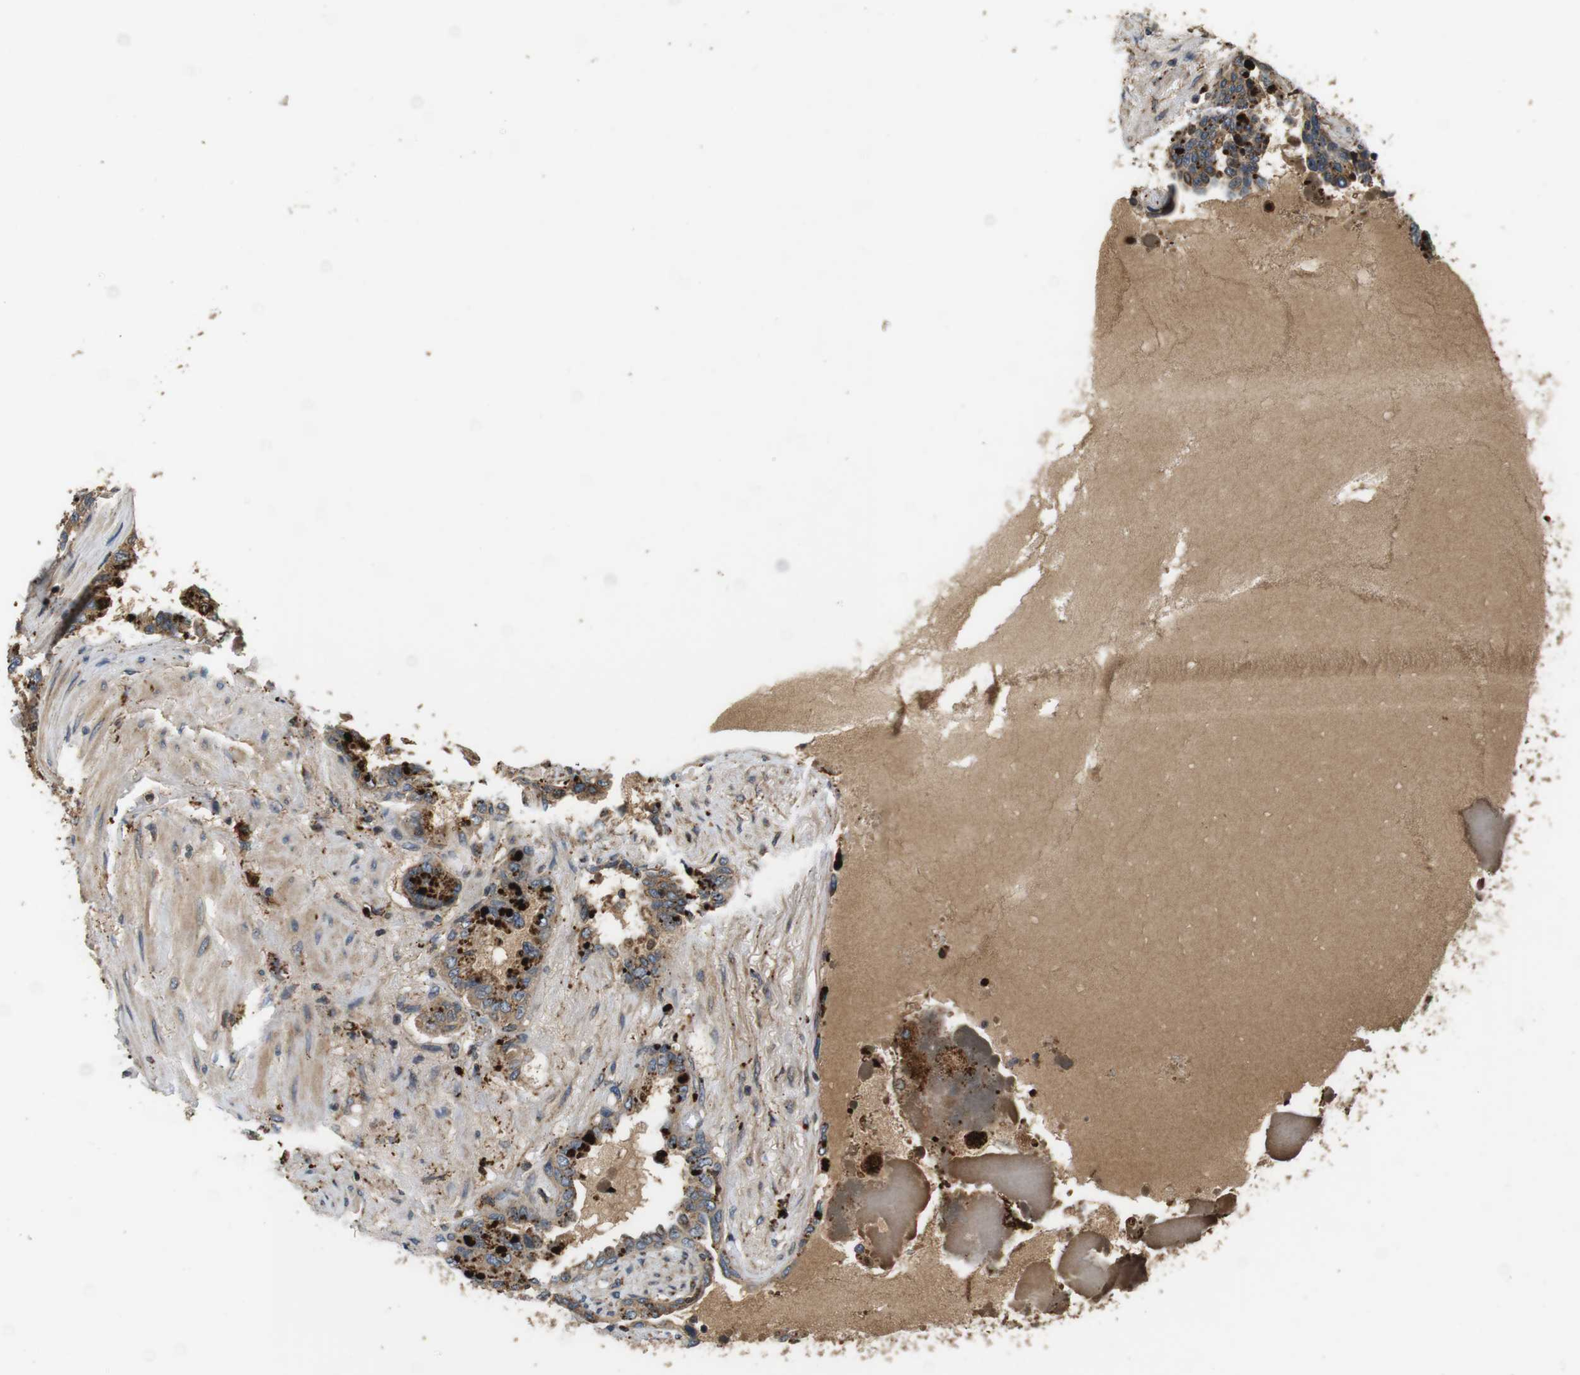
{"staining": {"intensity": "moderate", "quantity": ">75%", "location": "cytoplasmic/membranous"}, "tissue": "seminal vesicle", "cell_type": "Glandular cells", "image_type": "normal", "snomed": [{"axis": "morphology", "description": "Normal tissue, NOS"}, {"axis": "topography", "description": "Seminal veicle"}], "caption": "The micrograph exhibits immunohistochemical staining of benign seminal vesicle. There is moderate cytoplasmic/membranous positivity is seen in about >75% of glandular cells.", "gene": "TXNRD1", "patient": {"sex": "male", "age": 61}}